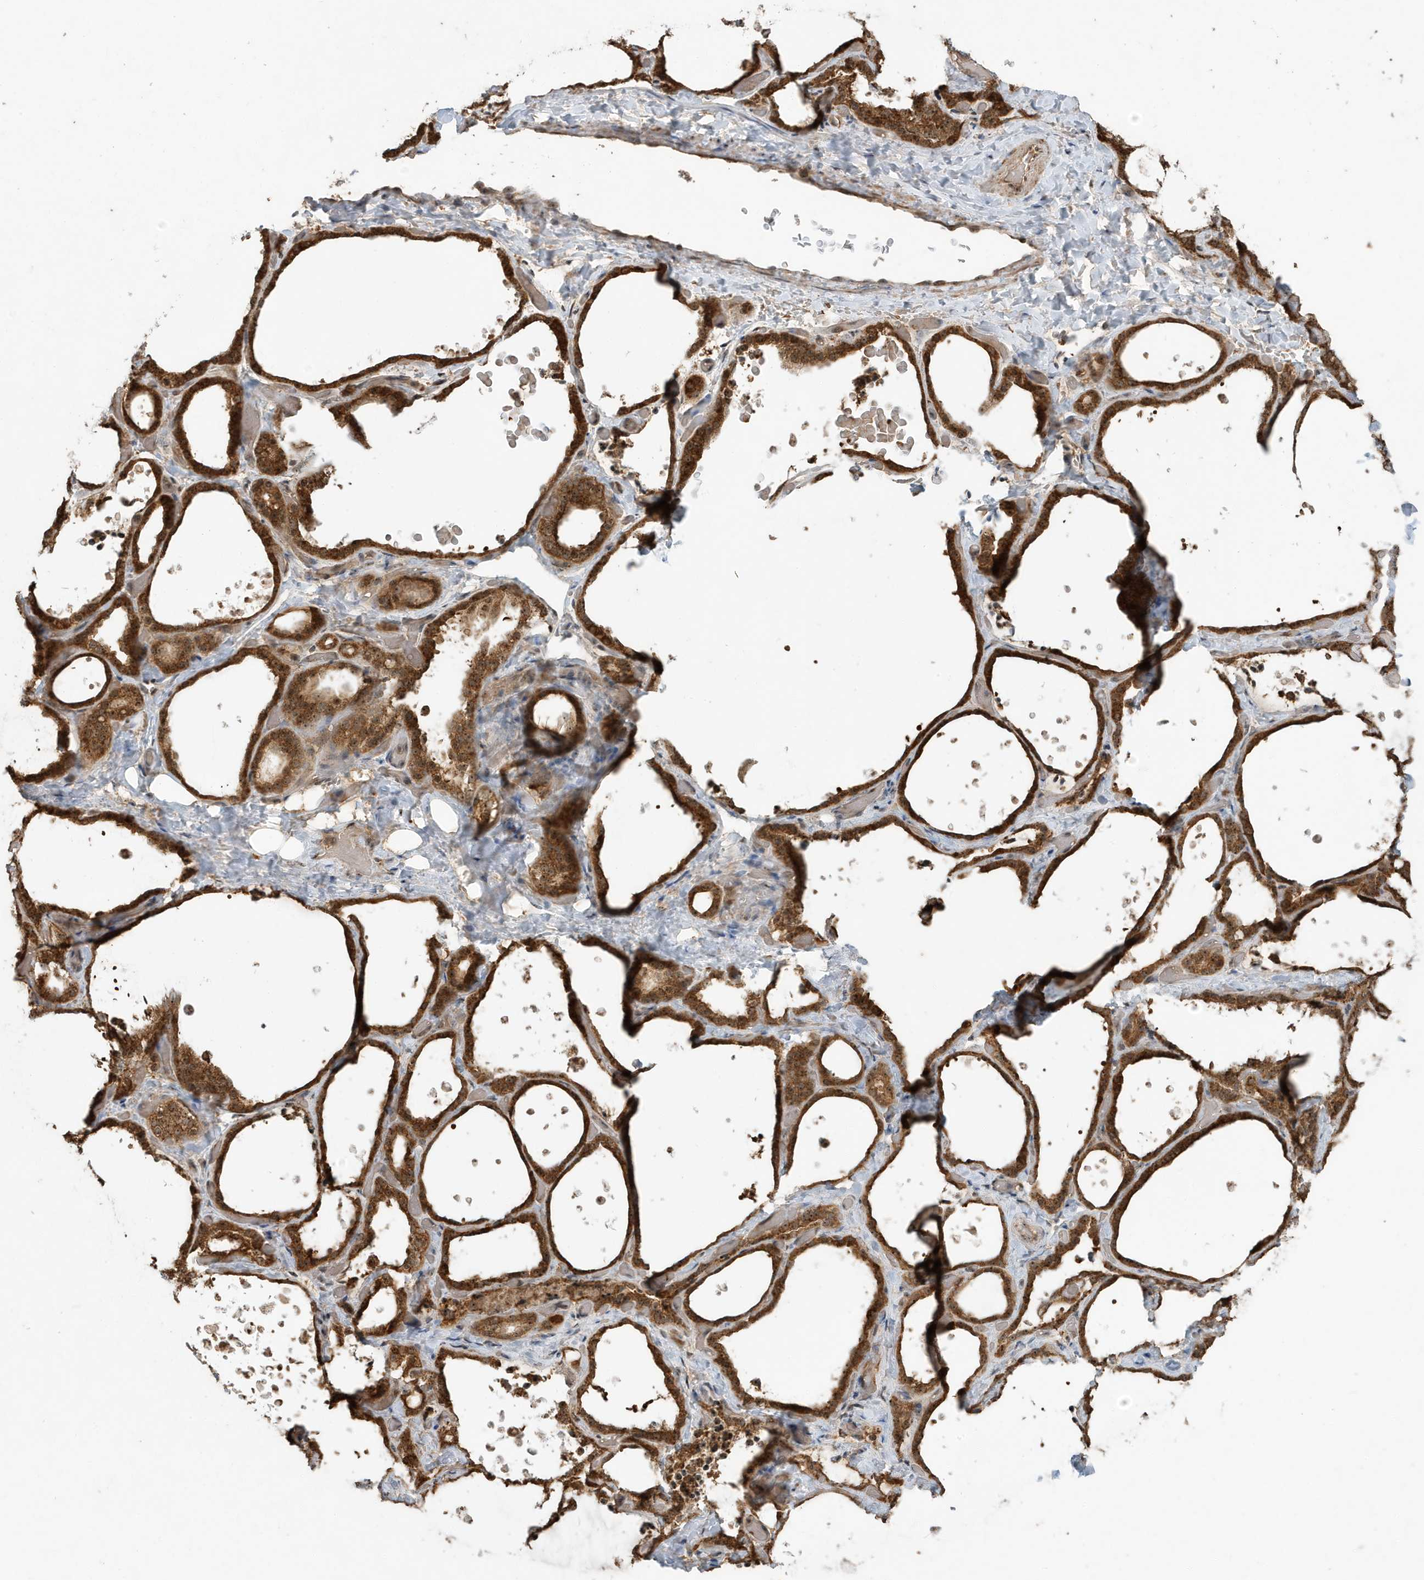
{"staining": {"intensity": "strong", "quantity": ">75%", "location": "cytoplasmic/membranous,nuclear"}, "tissue": "thyroid gland", "cell_type": "Glandular cells", "image_type": "normal", "snomed": [{"axis": "morphology", "description": "Normal tissue, NOS"}, {"axis": "topography", "description": "Thyroid gland"}], "caption": "High-magnification brightfield microscopy of normal thyroid gland stained with DAB (brown) and counterstained with hematoxylin (blue). glandular cells exhibit strong cytoplasmic/membranous,nuclear expression is appreciated in about>75% of cells.", "gene": "ABCB9", "patient": {"sex": "female", "age": 44}}